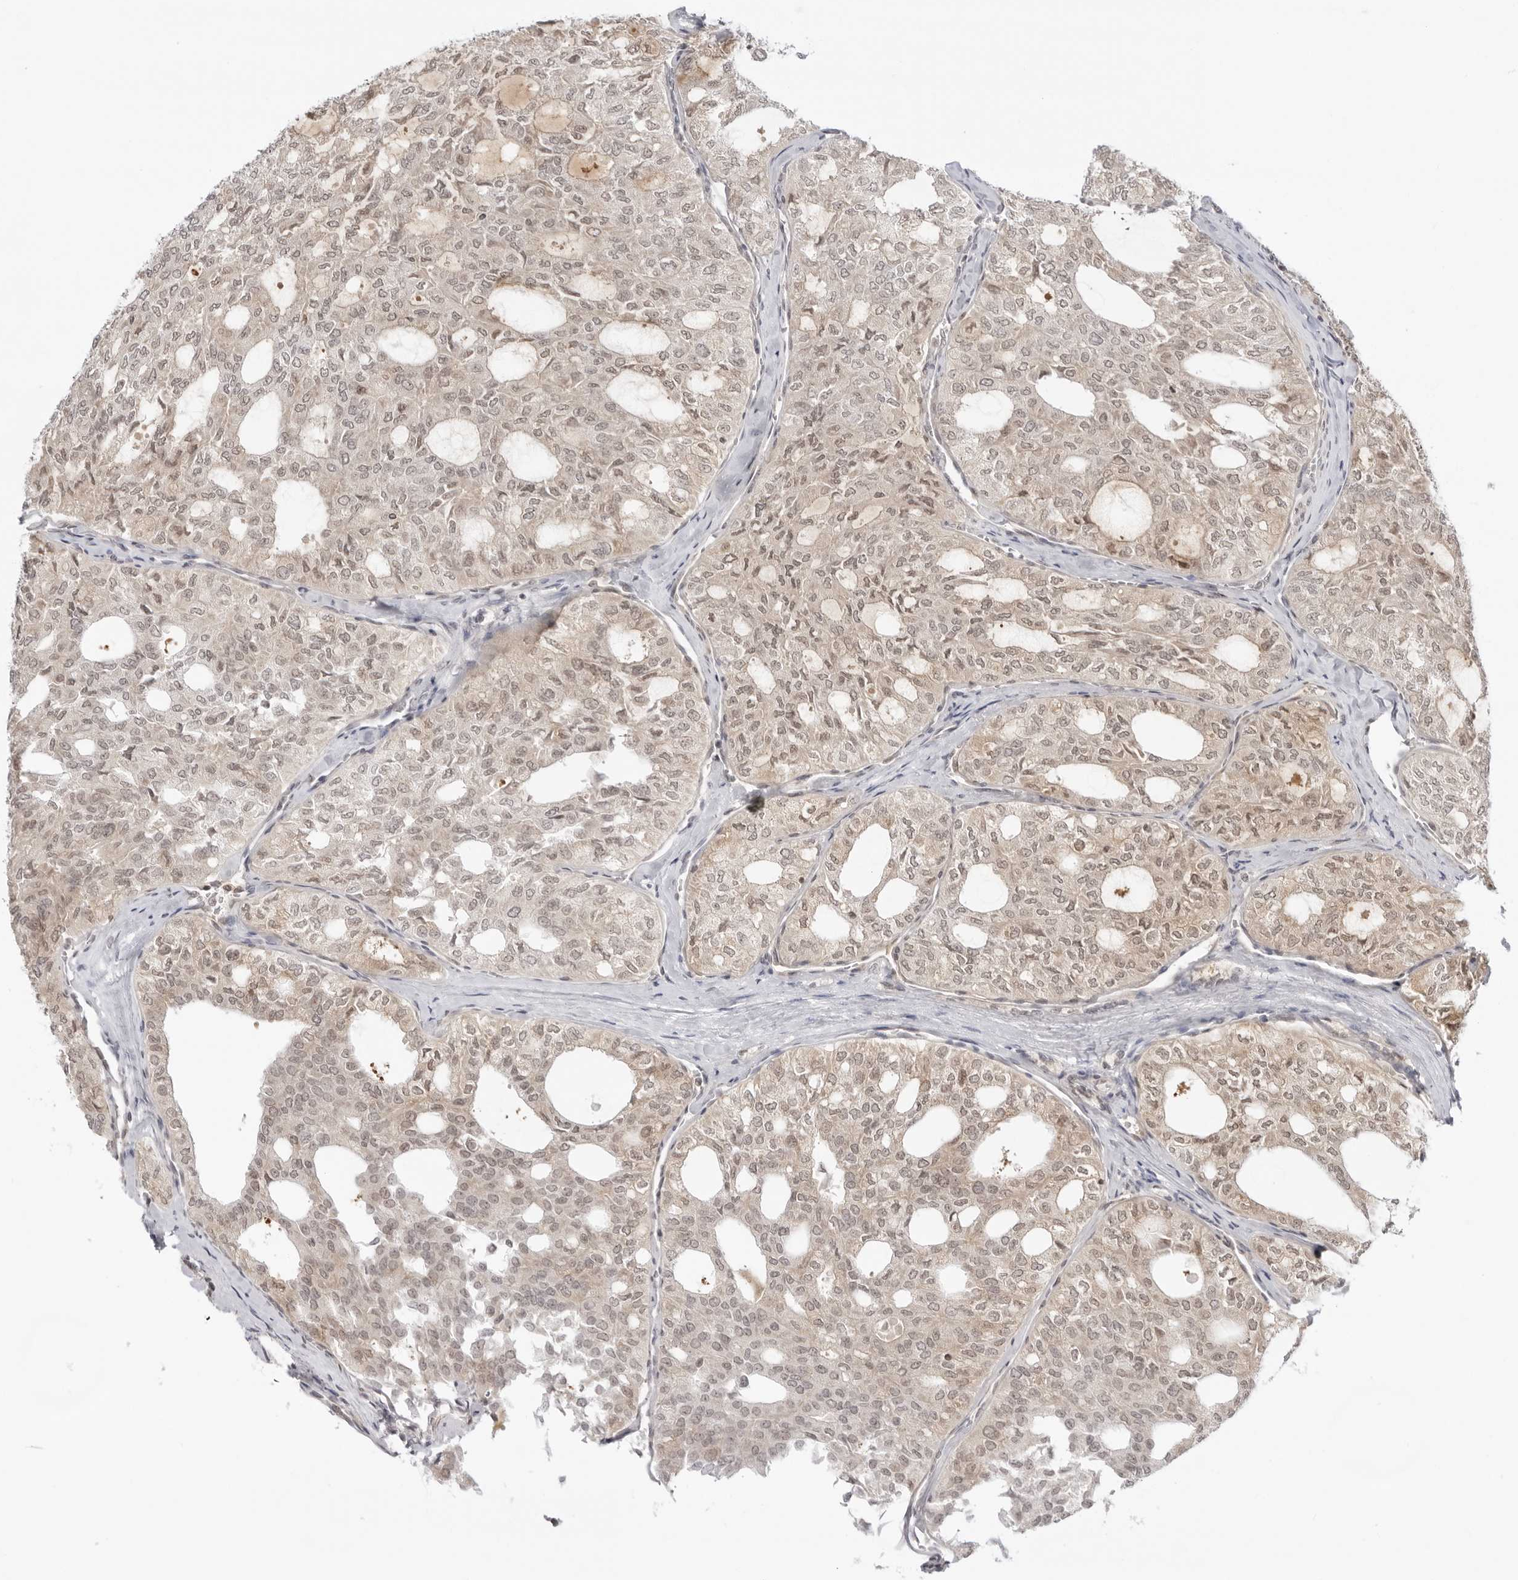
{"staining": {"intensity": "weak", "quantity": ">75%", "location": "nuclear"}, "tissue": "thyroid cancer", "cell_type": "Tumor cells", "image_type": "cancer", "snomed": [{"axis": "morphology", "description": "Follicular adenoma carcinoma, NOS"}, {"axis": "topography", "description": "Thyroid gland"}], "caption": "High-power microscopy captured an immunohistochemistry photomicrograph of thyroid follicular adenoma carcinoma, revealing weak nuclear staining in approximately >75% of tumor cells. Nuclei are stained in blue.", "gene": "PRRC2C", "patient": {"sex": "male", "age": 75}}